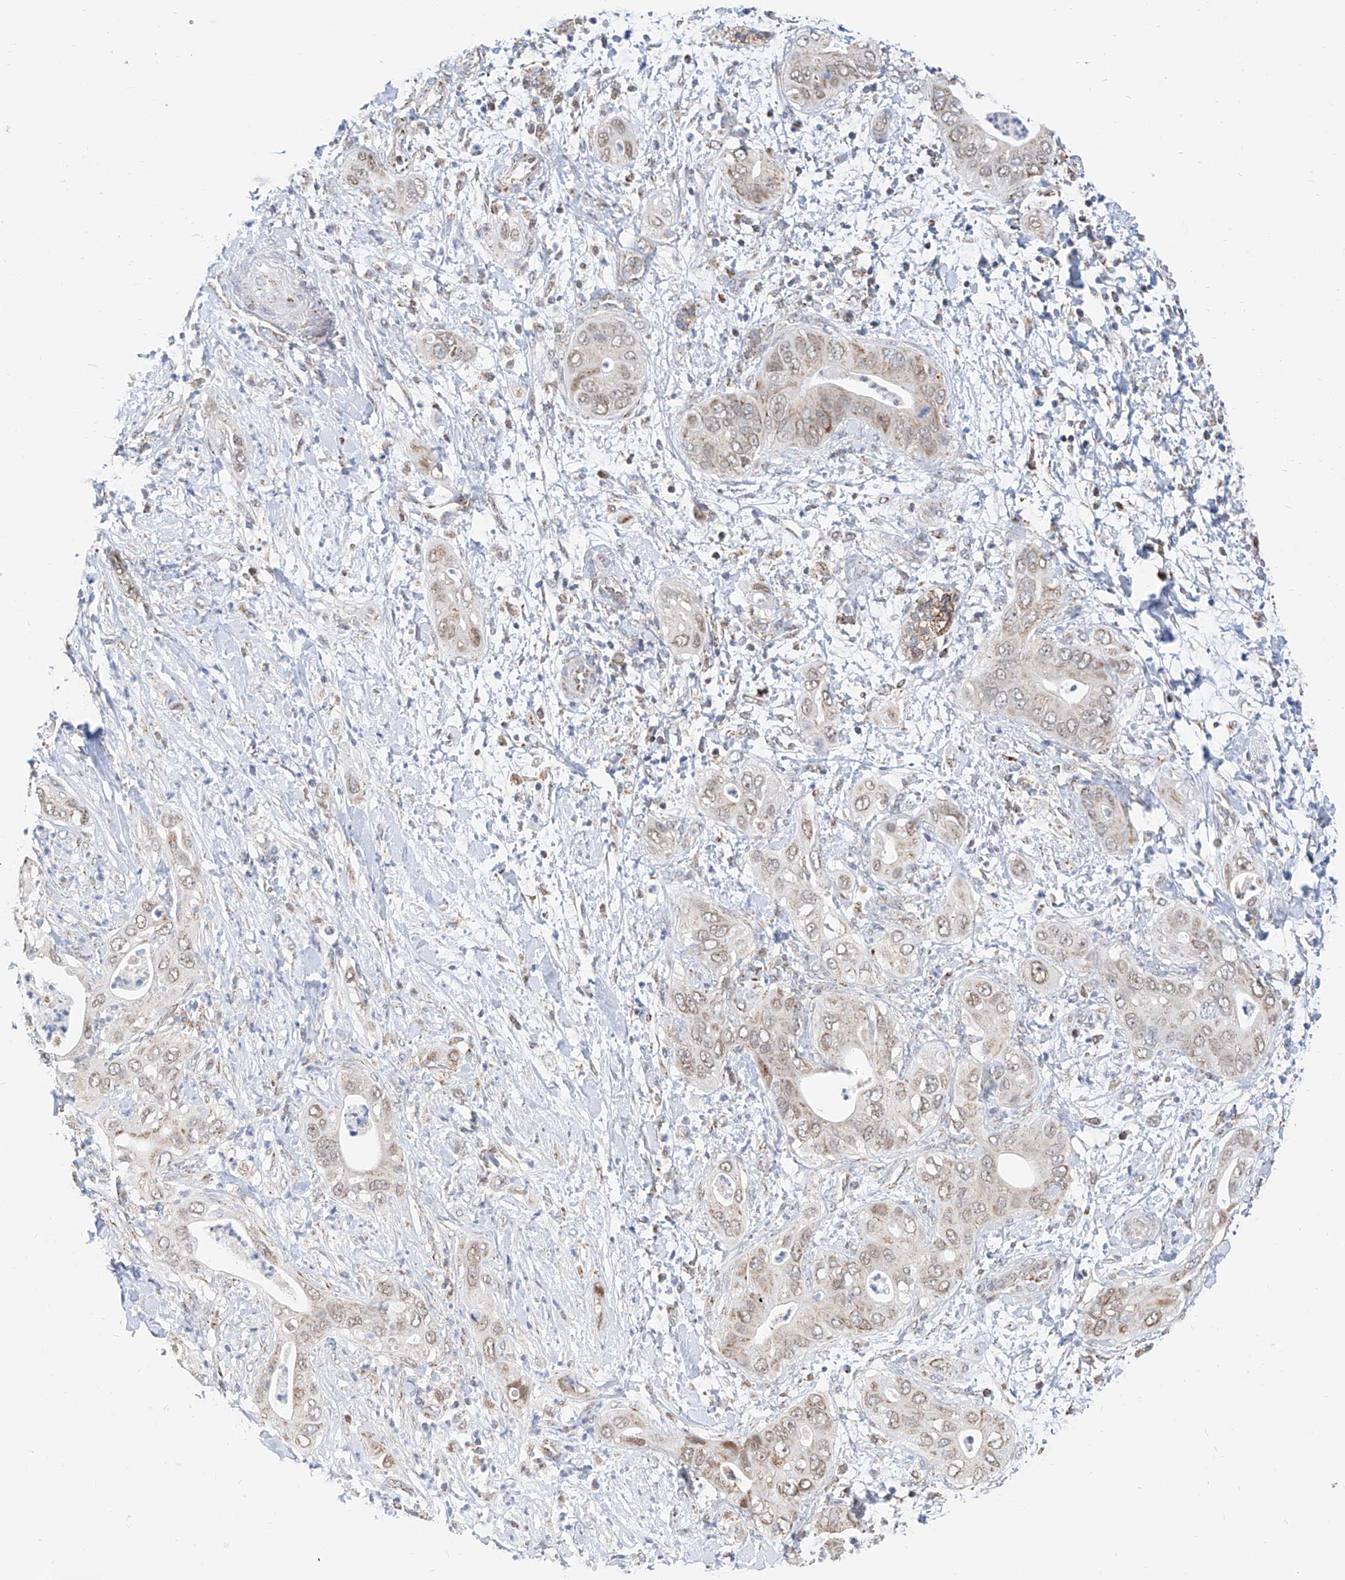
{"staining": {"intensity": "weak", "quantity": "25%-75%", "location": "cytoplasmic/membranous"}, "tissue": "pancreatic cancer", "cell_type": "Tumor cells", "image_type": "cancer", "snomed": [{"axis": "morphology", "description": "Adenocarcinoma, NOS"}, {"axis": "topography", "description": "Pancreas"}], "caption": "A photomicrograph of adenocarcinoma (pancreatic) stained for a protein displays weak cytoplasmic/membranous brown staining in tumor cells.", "gene": "NALCN", "patient": {"sex": "female", "age": 78}}